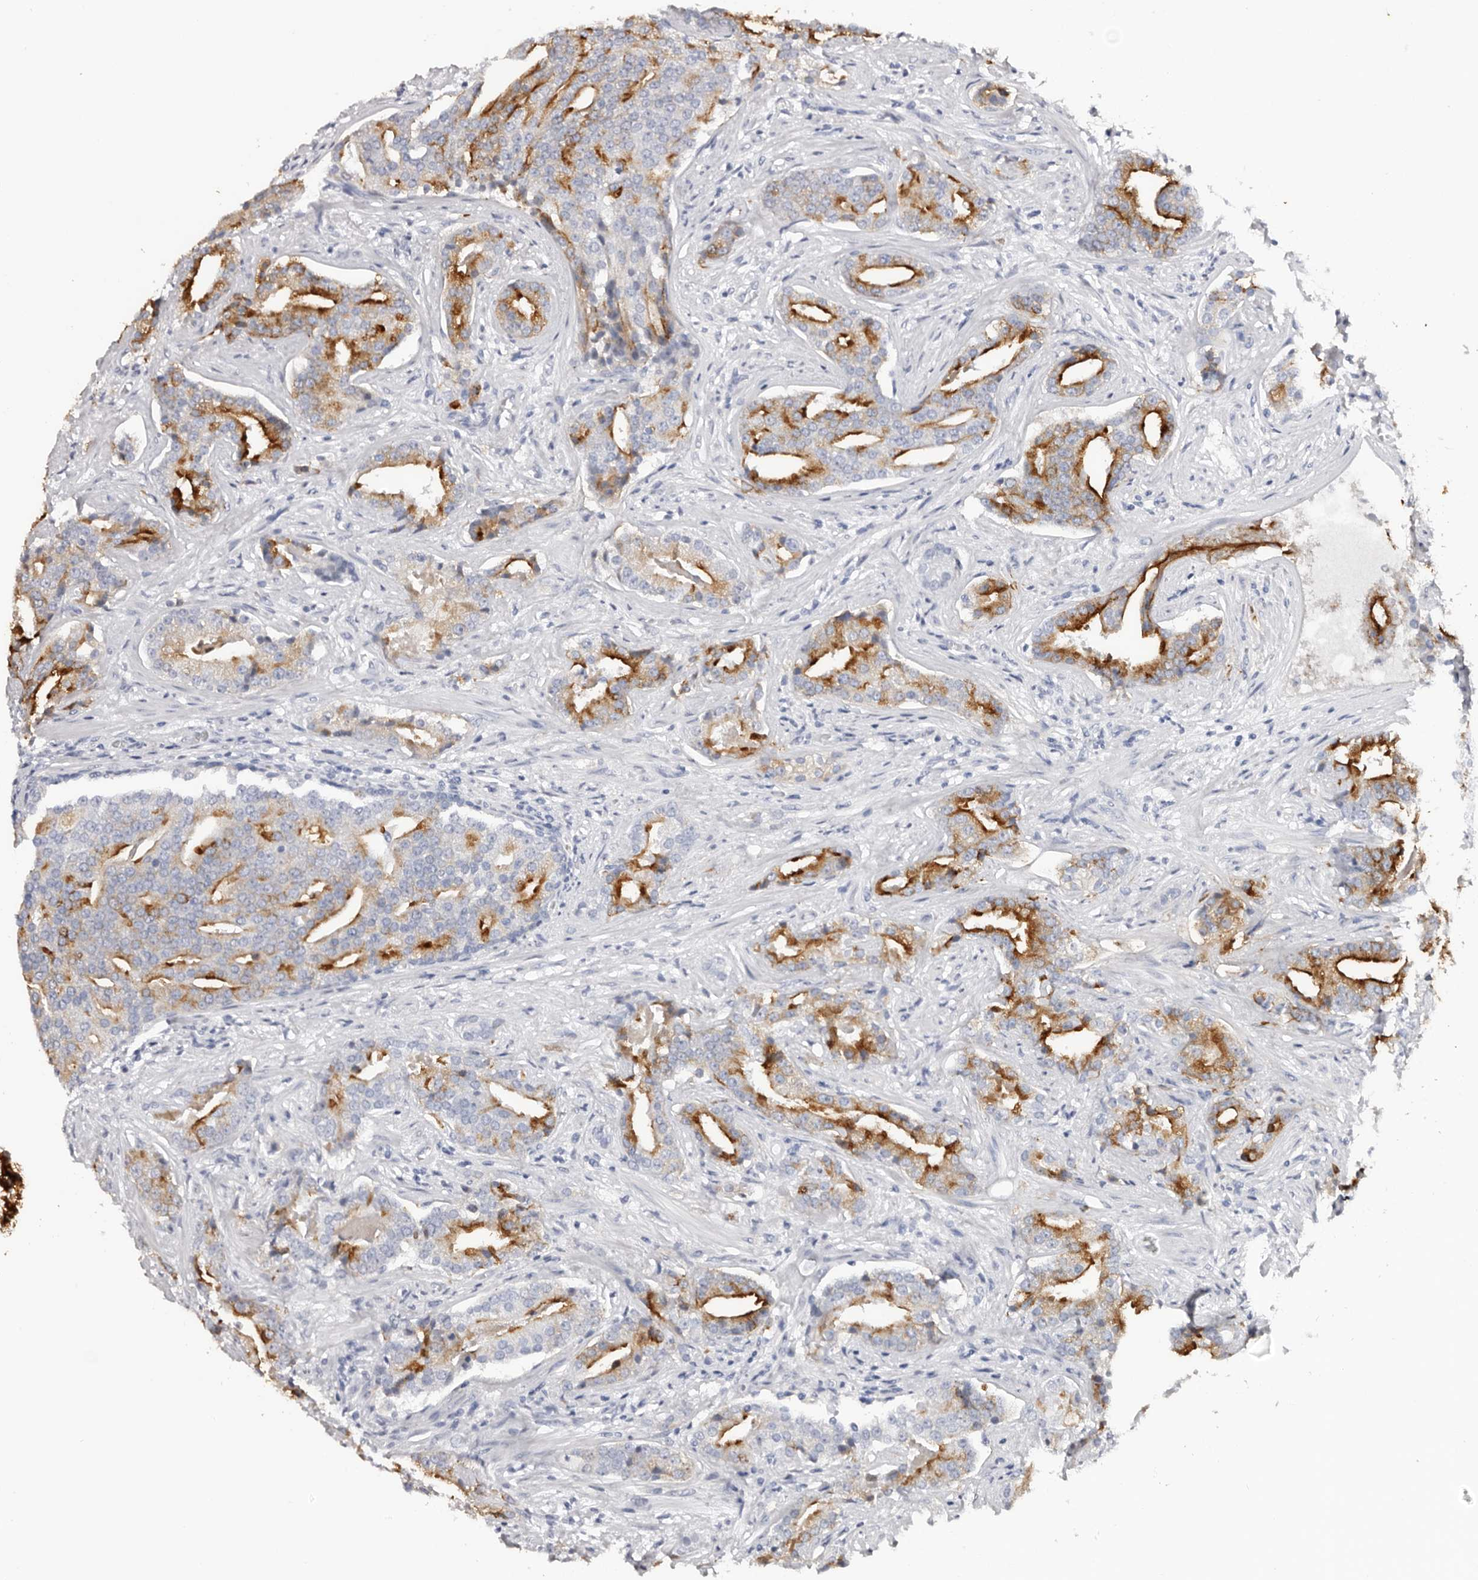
{"staining": {"intensity": "strong", "quantity": "25%-75%", "location": "cytoplasmic/membranous"}, "tissue": "prostate cancer", "cell_type": "Tumor cells", "image_type": "cancer", "snomed": [{"axis": "morphology", "description": "Adenocarcinoma, Low grade"}, {"axis": "topography", "description": "Prostate"}], "caption": "Prostate adenocarcinoma (low-grade) stained for a protein (brown) exhibits strong cytoplasmic/membranous positive staining in about 25%-75% of tumor cells.", "gene": "AKNAD1", "patient": {"sex": "male", "age": 67}}